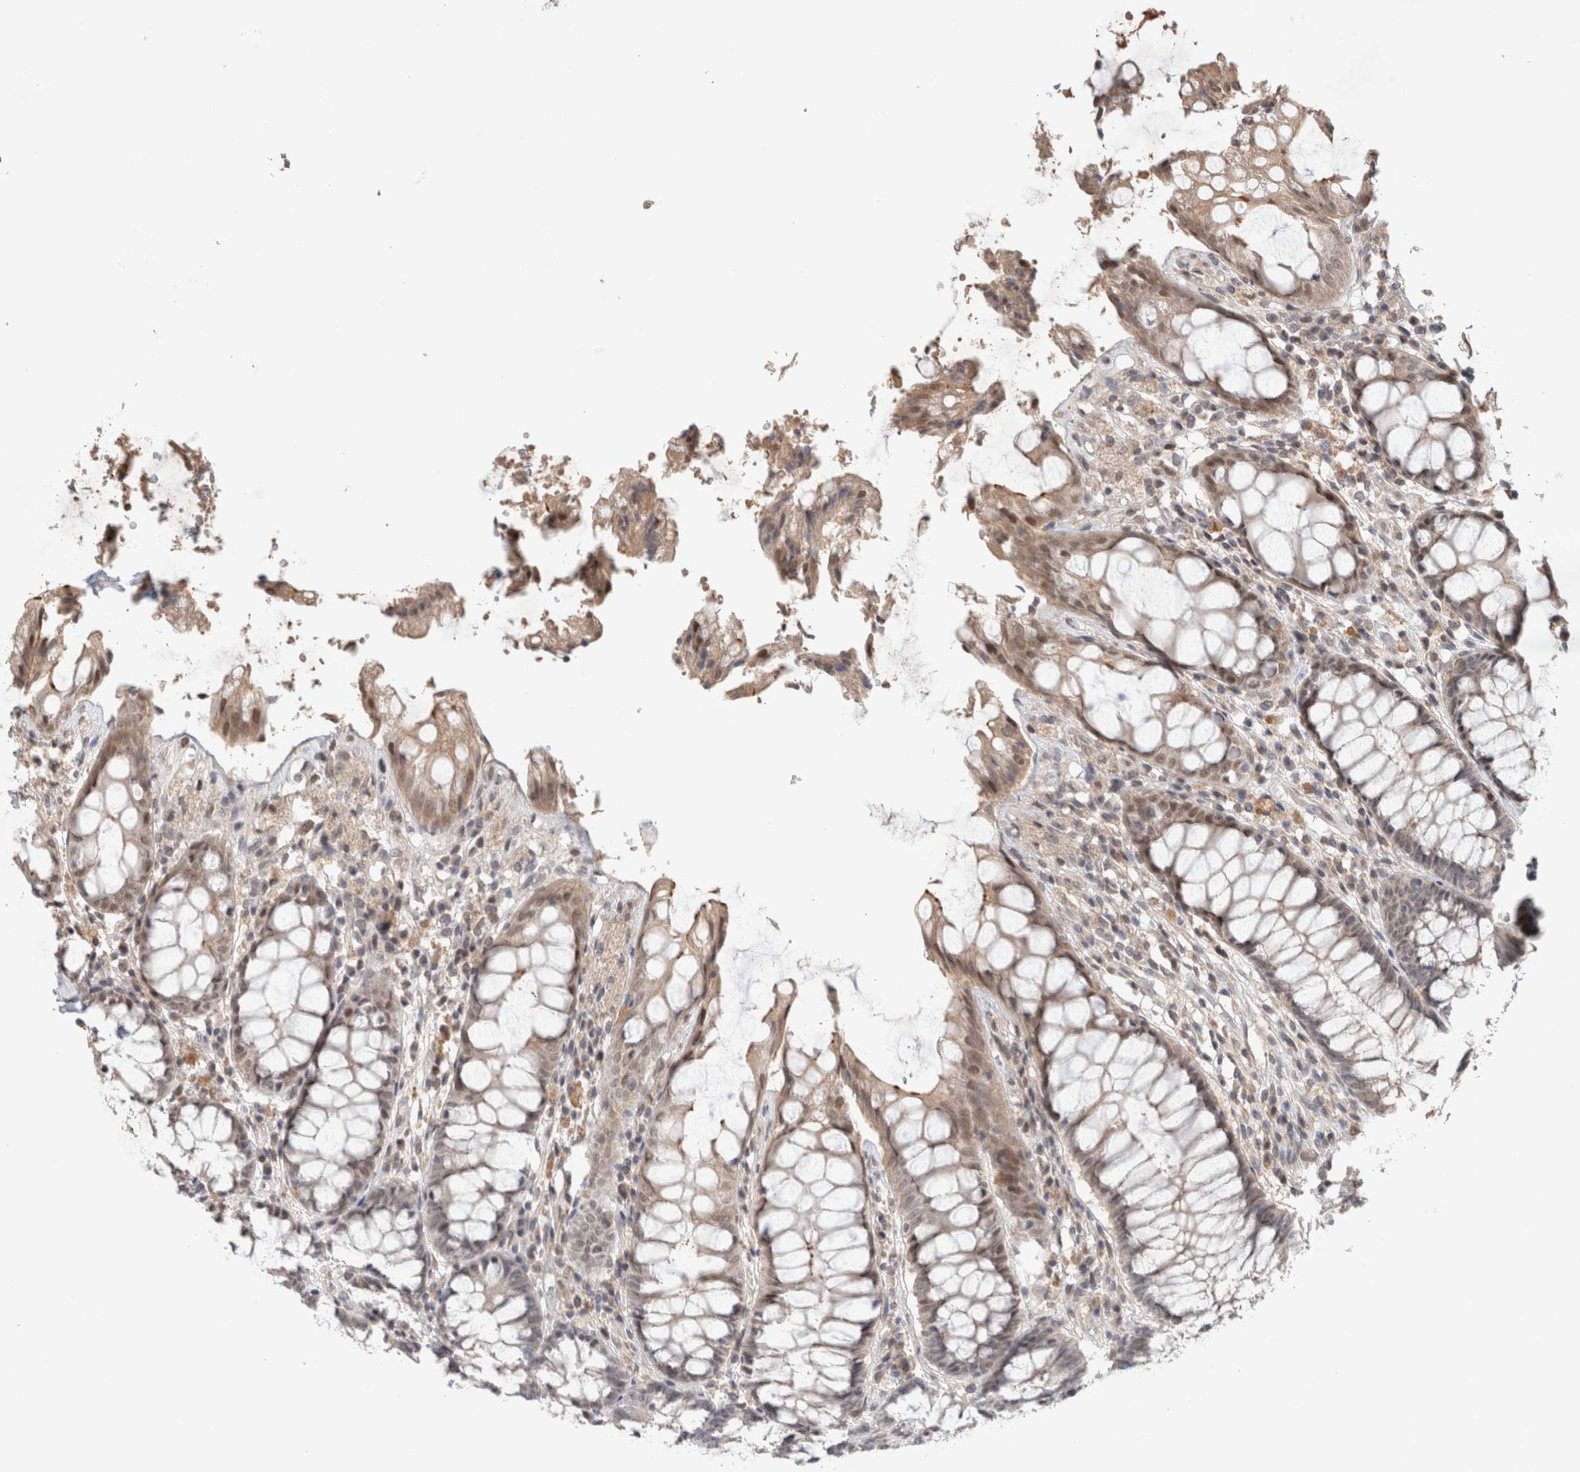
{"staining": {"intensity": "weak", "quantity": ">75%", "location": "cytoplasmic/membranous"}, "tissue": "rectum", "cell_type": "Glandular cells", "image_type": "normal", "snomed": [{"axis": "morphology", "description": "Normal tissue, NOS"}, {"axis": "topography", "description": "Rectum"}], "caption": "About >75% of glandular cells in benign rectum exhibit weak cytoplasmic/membranous protein positivity as visualized by brown immunohistochemical staining.", "gene": "SYDE2", "patient": {"sex": "male", "age": 64}}